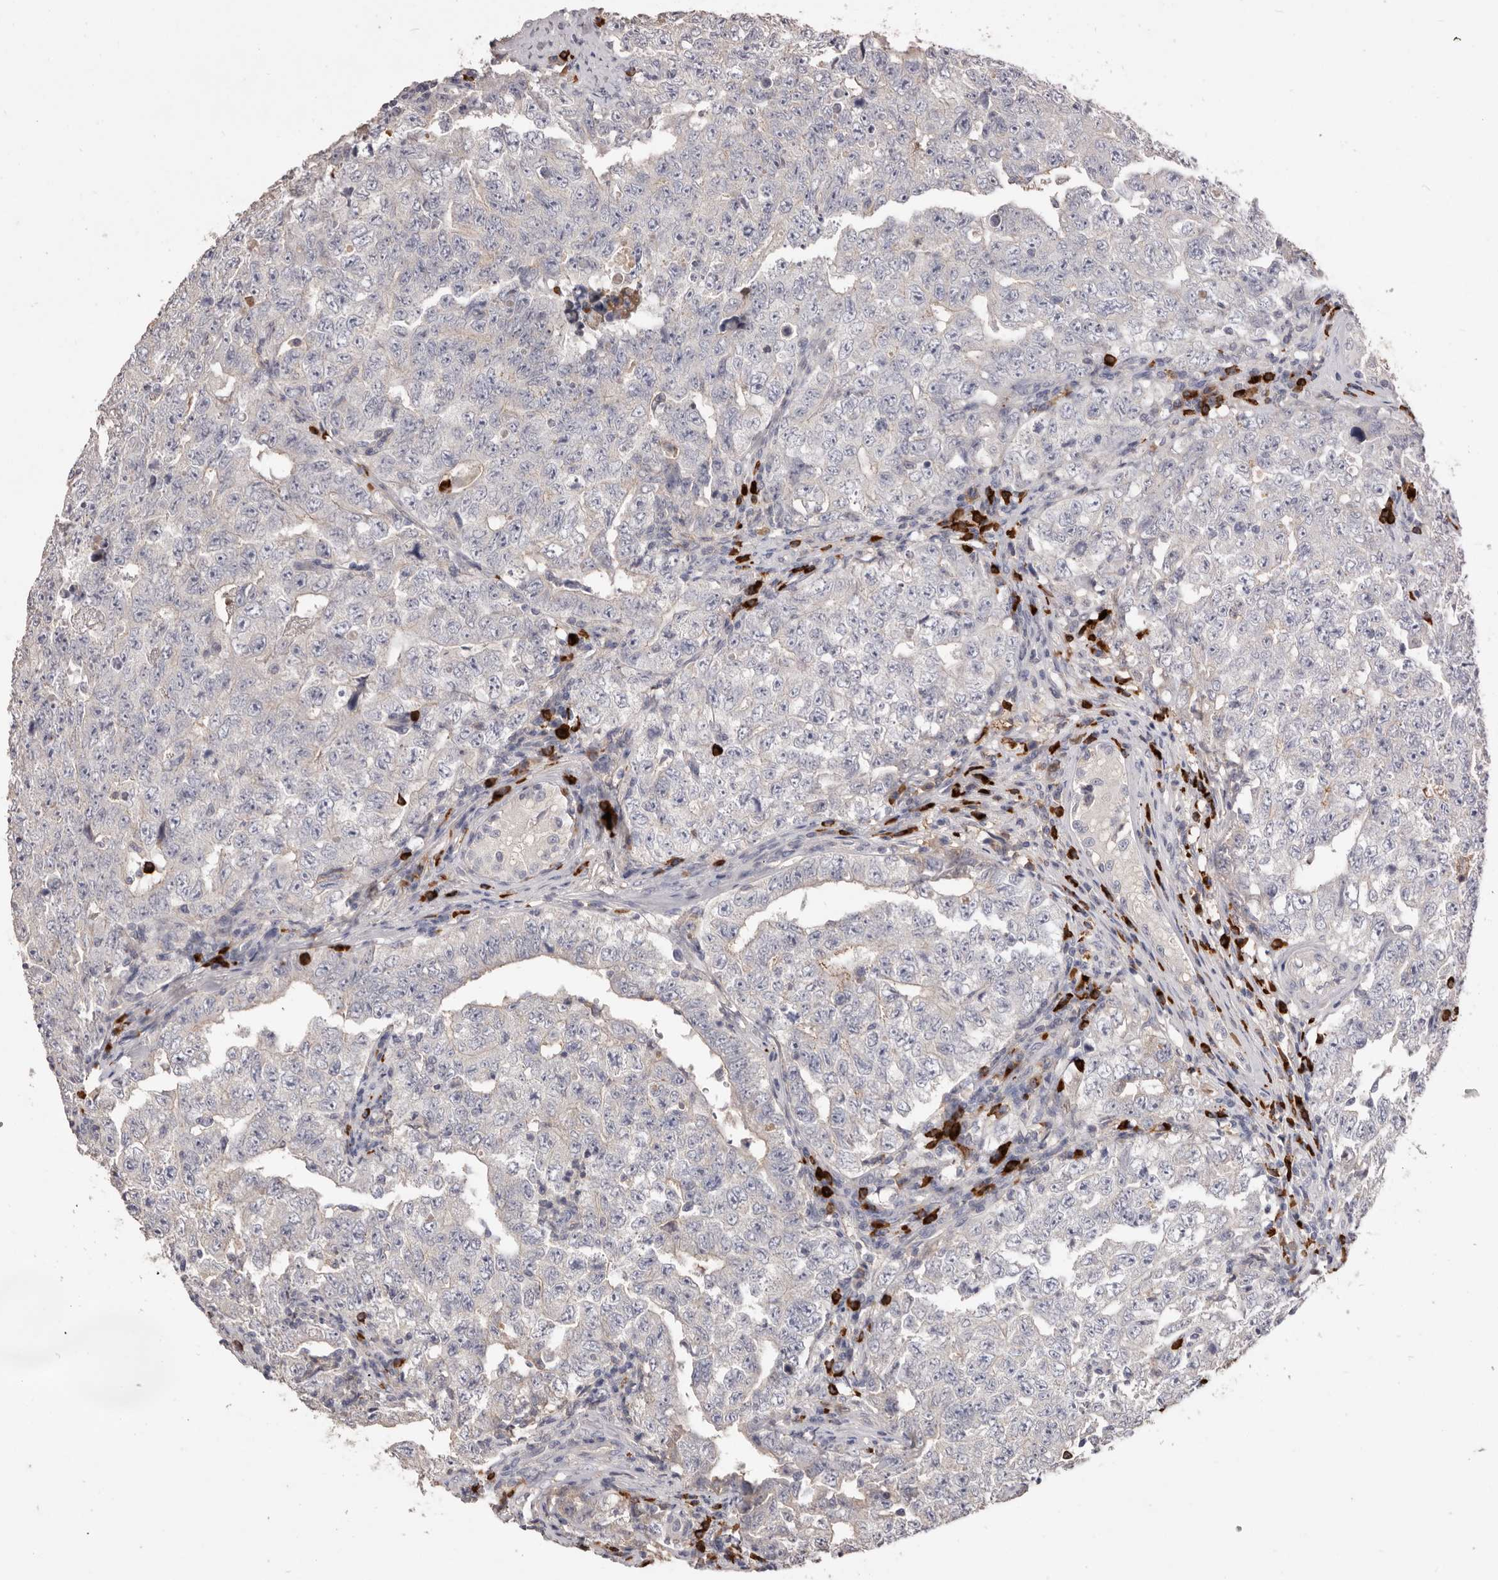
{"staining": {"intensity": "negative", "quantity": "none", "location": "none"}, "tissue": "testis cancer", "cell_type": "Tumor cells", "image_type": "cancer", "snomed": [{"axis": "morphology", "description": "Carcinoma, Embryonal, NOS"}, {"axis": "topography", "description": "Testis"}], "caption": "Testis embryonal carcinoma was stained to show a protein in brown. There is no significant expression in tumor cells.", "gene": "HCAR2", "patient": {"sex": "male", "age": 26}}